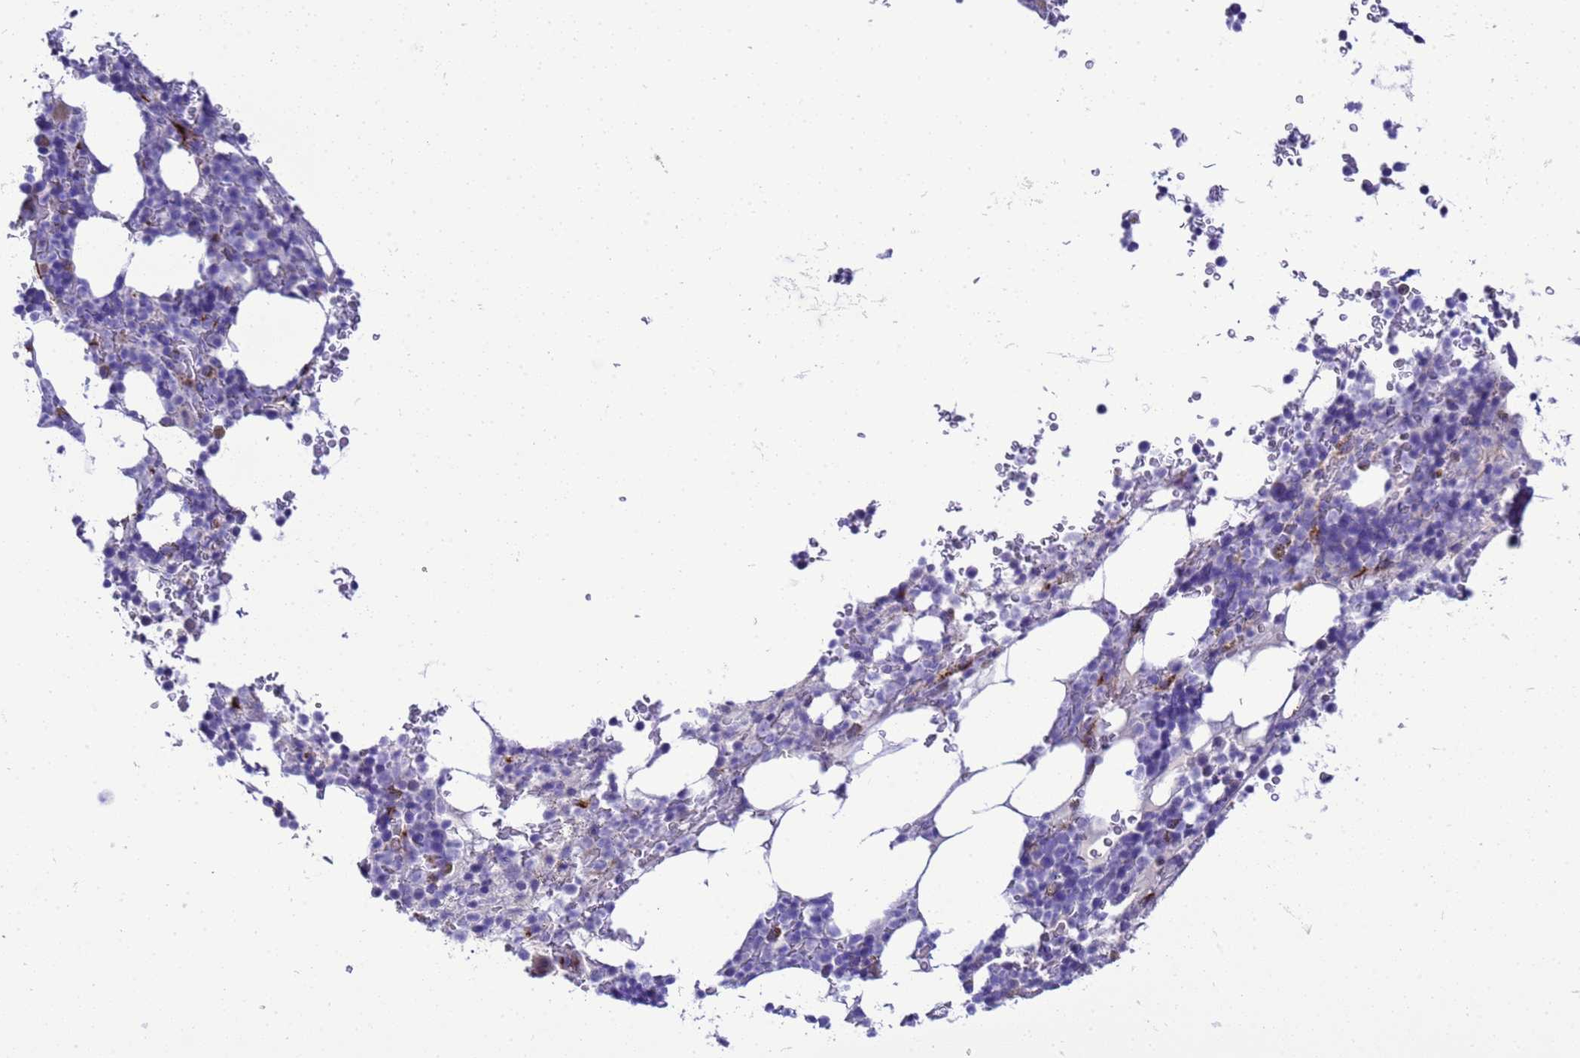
{"staining": {"intensity": "negative", "quantity": "none", "location": "none"}, "tissue": "bone marrow", "cell_type": "Hematopoietic cells", "image_type": "normal", "snomed": [{"axis": "morphology", "description": "Normal tissue, NOS"}, {"axis": "topography", "description": "Bone marrow"}], "caption": "Immunohistochemical staining of unremarkable human bone marrow shows no significant positivity in hematopoietic cells. The staining is performed using DAB brown chromogen with nuclei counter-stained in using hematoxylin.", "gene": "BEST2", "patient": {"sex": "male", "age": 58}}